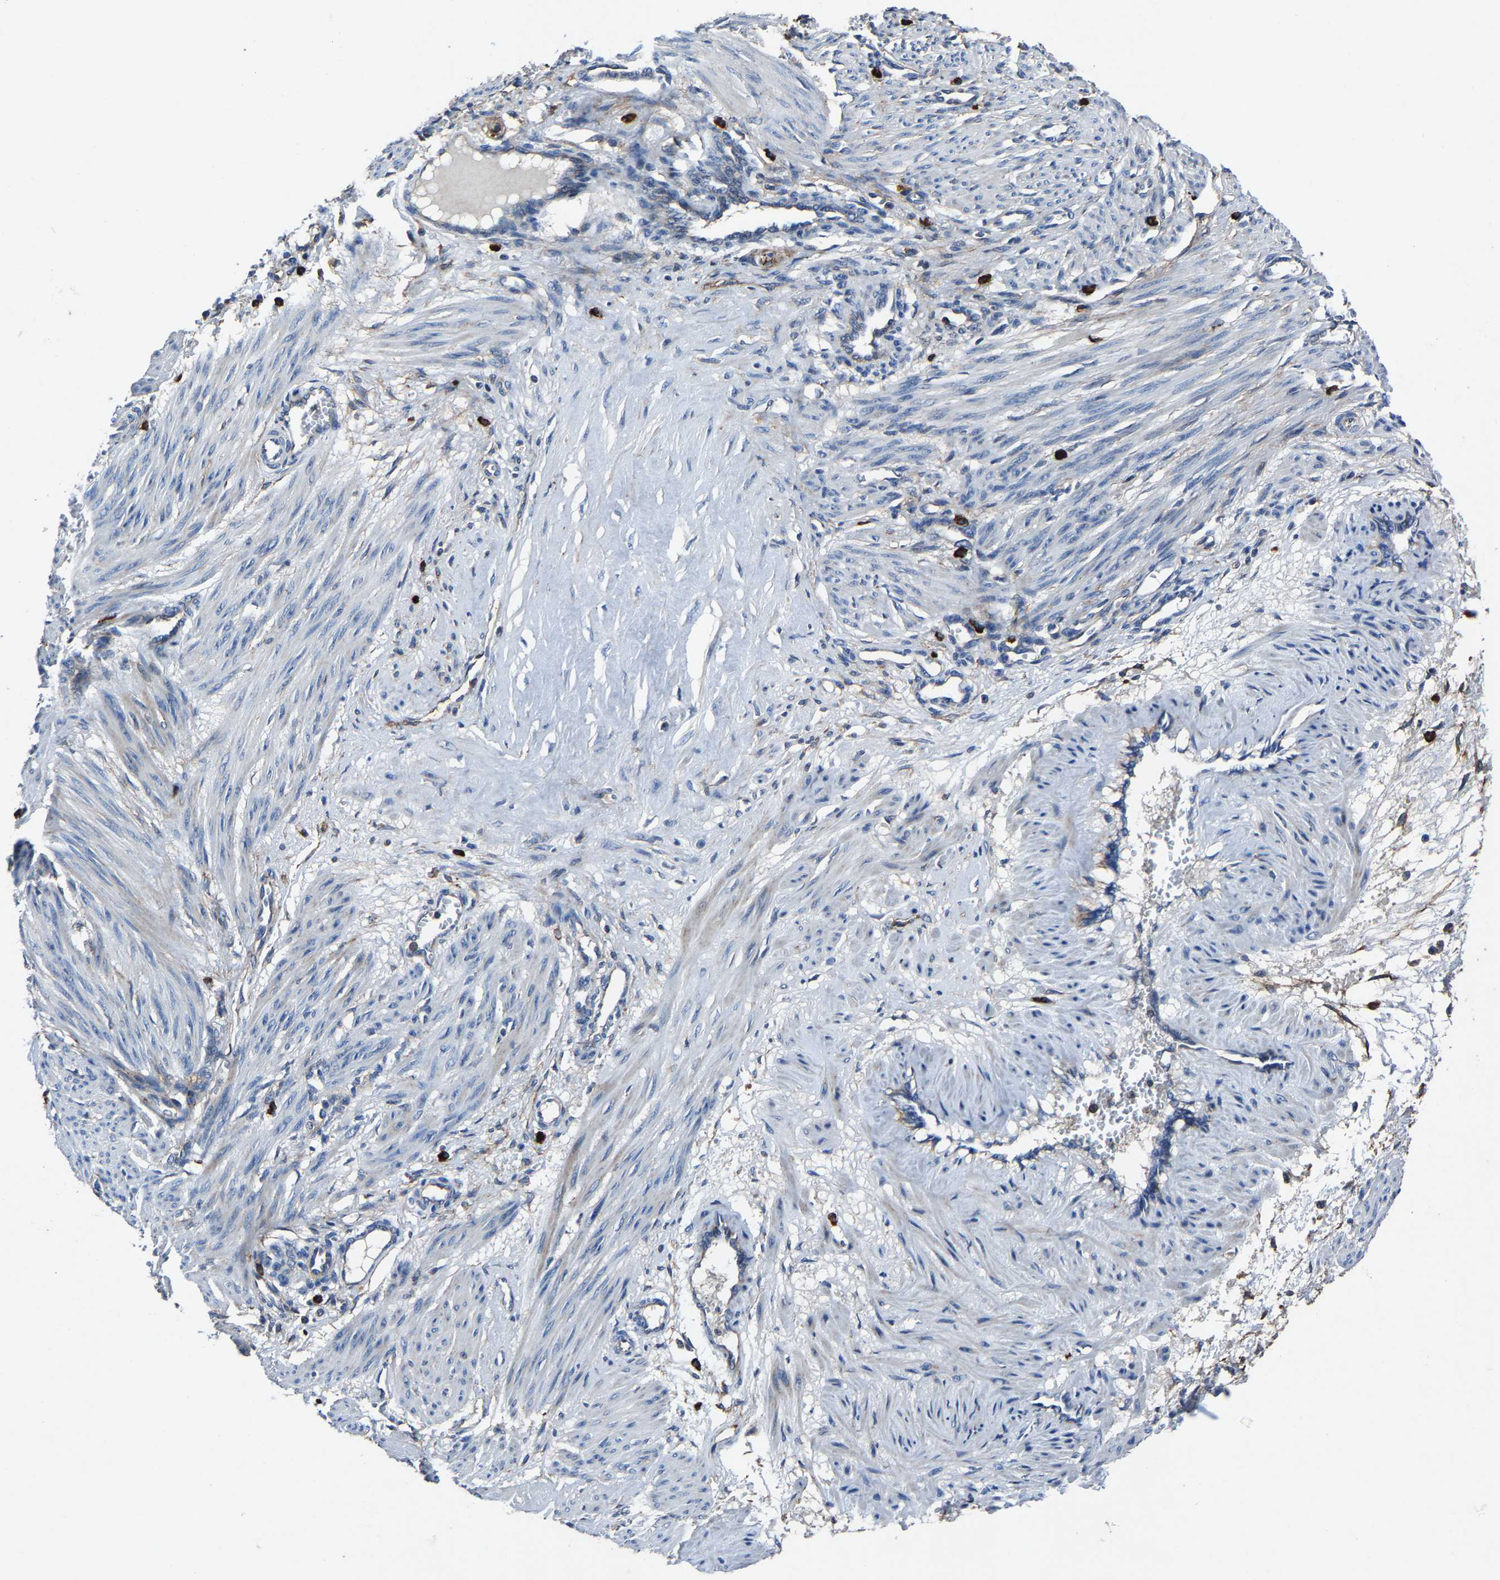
{"staining": {"intensity": "negative", "quantity": "none", "location": "none"}, "tissue": "smooth muscle", "cell_type": "Smooth muscle cells", "image_type": "normal", "snomed": [{"axis": "morphology", "description": "Normal tissue, NOS"}, {"axis": "topography", "description": "Endometrium"}], "caption": "This image is of benign smooth muscle stained with immunohistochemistry (IHC) to label a protein in brown with the nuclei are counter-stained blue. There is no expression in smooth muscle cells.", "gene": "KIAA1958", "patient": {"sex": "female", "age": 33}}